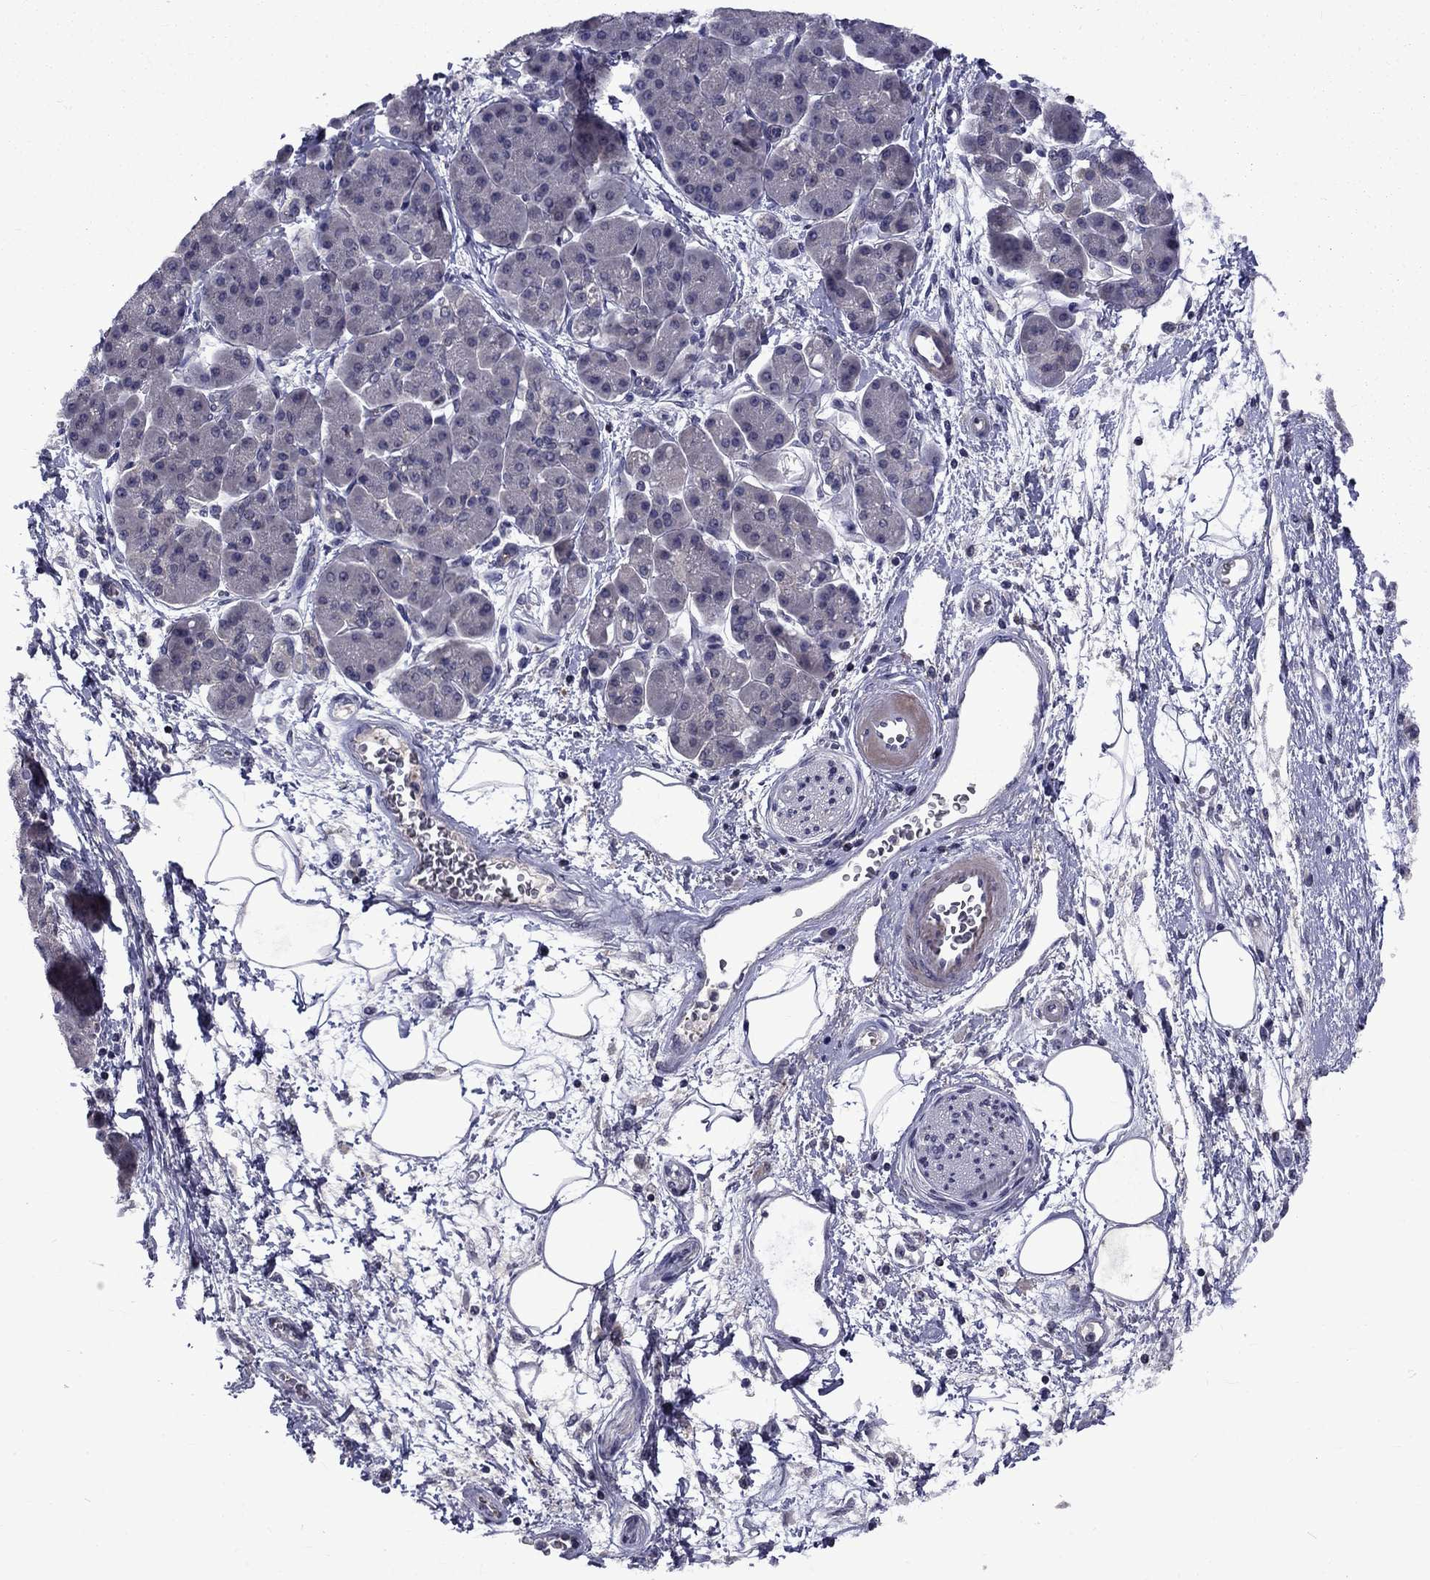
{"staining": {"intensity": "negative", "quantity": "none", "location": "none"}, "tissue": "pancreatic cancer", "cell_type": "Tumor cells", "image_type": "cancer", "snomed": [{"axis": "morphology", "description": "Adenocarcinoma, NOS"}, {"axis": "topography", "description": "Pancreas"}], "caption": "High magnification brightfield microscopy of pancreatic cancer stained with DAB (3,3'-diaminobenzidine) (brown) and counterstained with hematoxylin (blue): tumor cells show no significant positivity. Brightfield microscopy of immunohistochemistry (IHC) stained with DAB (3,3'-diaminobenzidine) (brown) and hematoxylin (blue), captured at high magnification.", "gene": "SNTA1", "patient": {"sex": "female", "age": 73}}